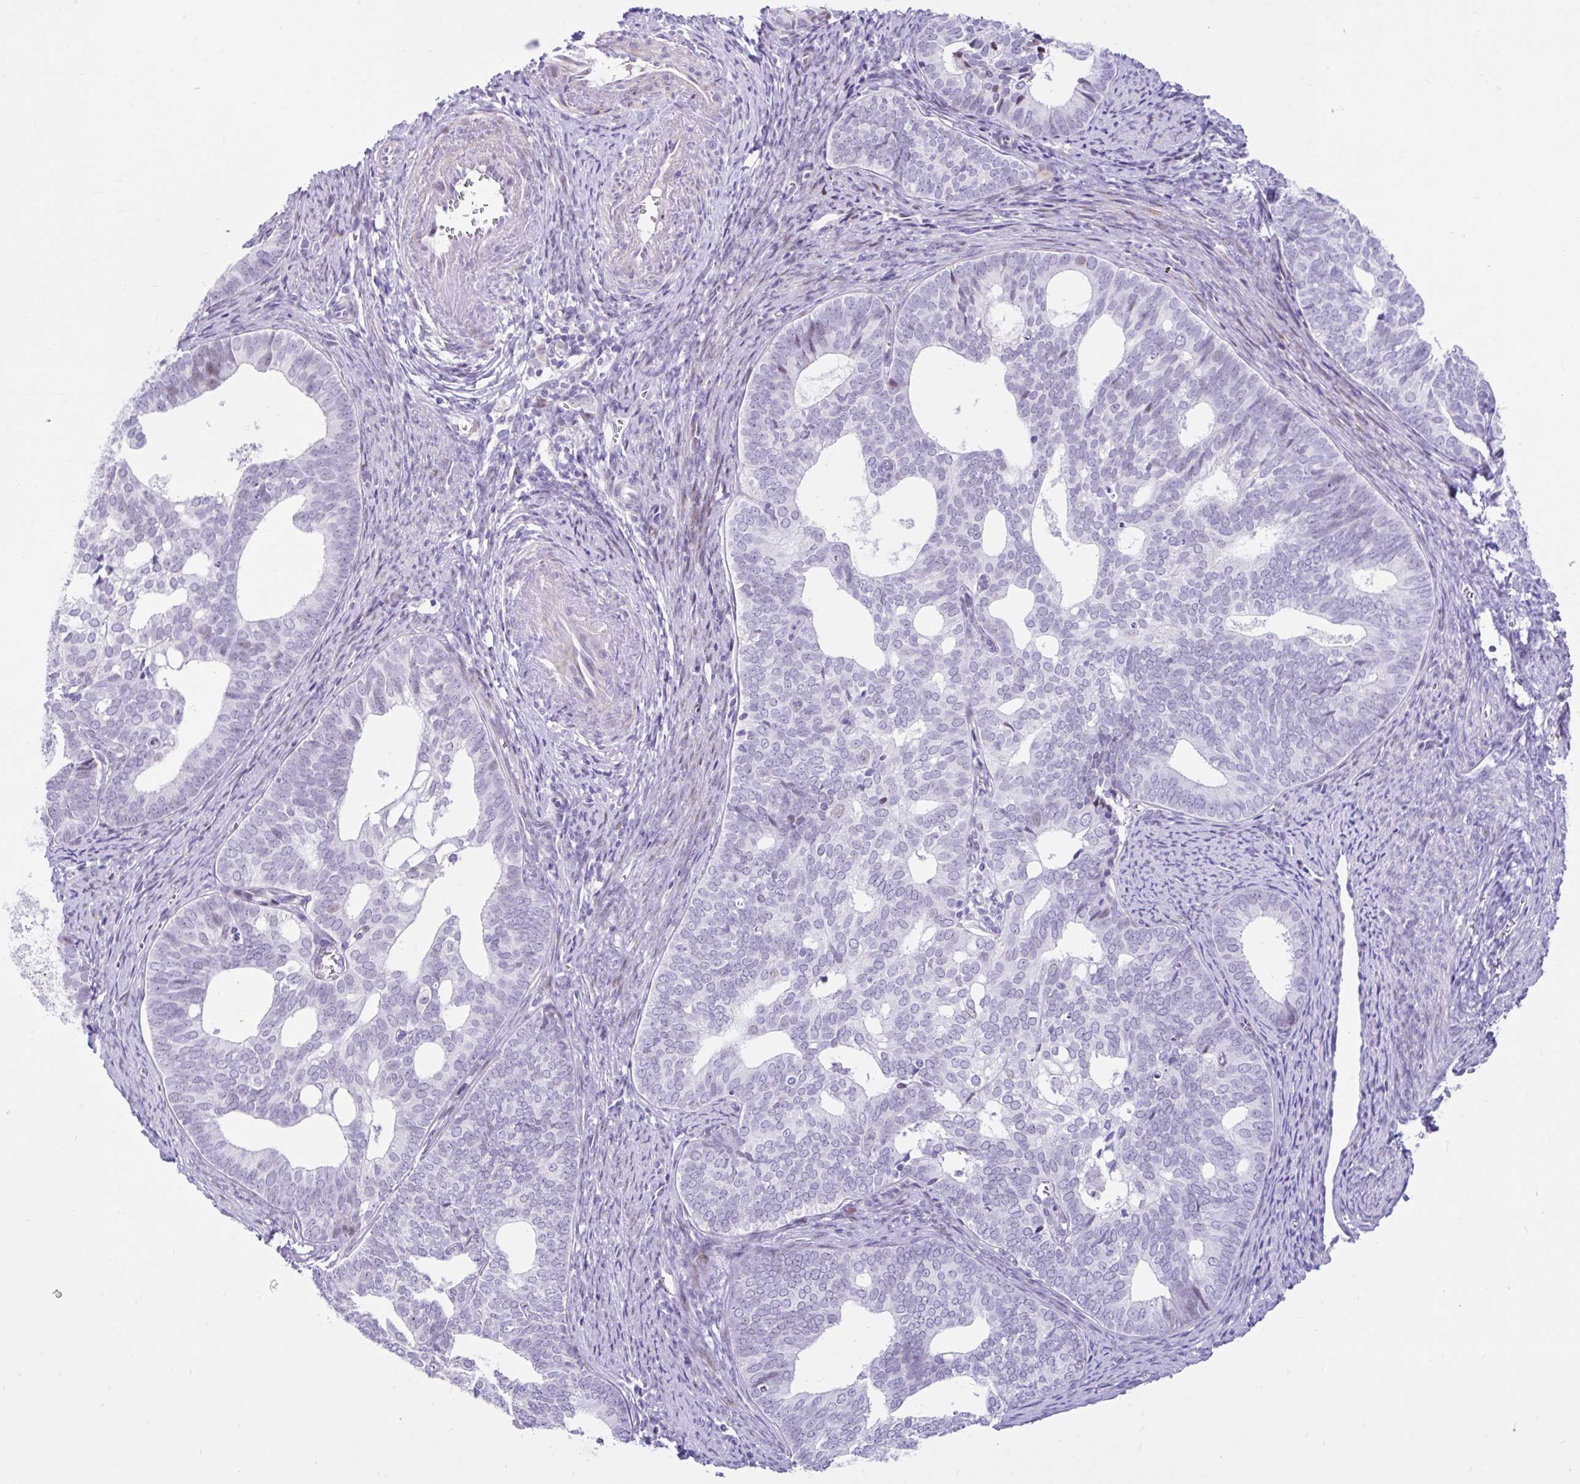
{"staining": {"intensity": "negative", "quantity": "none", "location": "none"}, "tissue": "endometrial cancer", "cell_type": "Tumor cells", "image_type": "cancer", "snomed": [{"axis": "morphology", "description": "Adenocarcinoma, NOS"}, {"axis": "topography", "description": "Endometrium"}], "caption": "Tumor cells are negative for brown protein staining in adenocarcinoma (endometrial).", "gene": "NHLH2", "patient": {"sex": "female", "age": 75}}